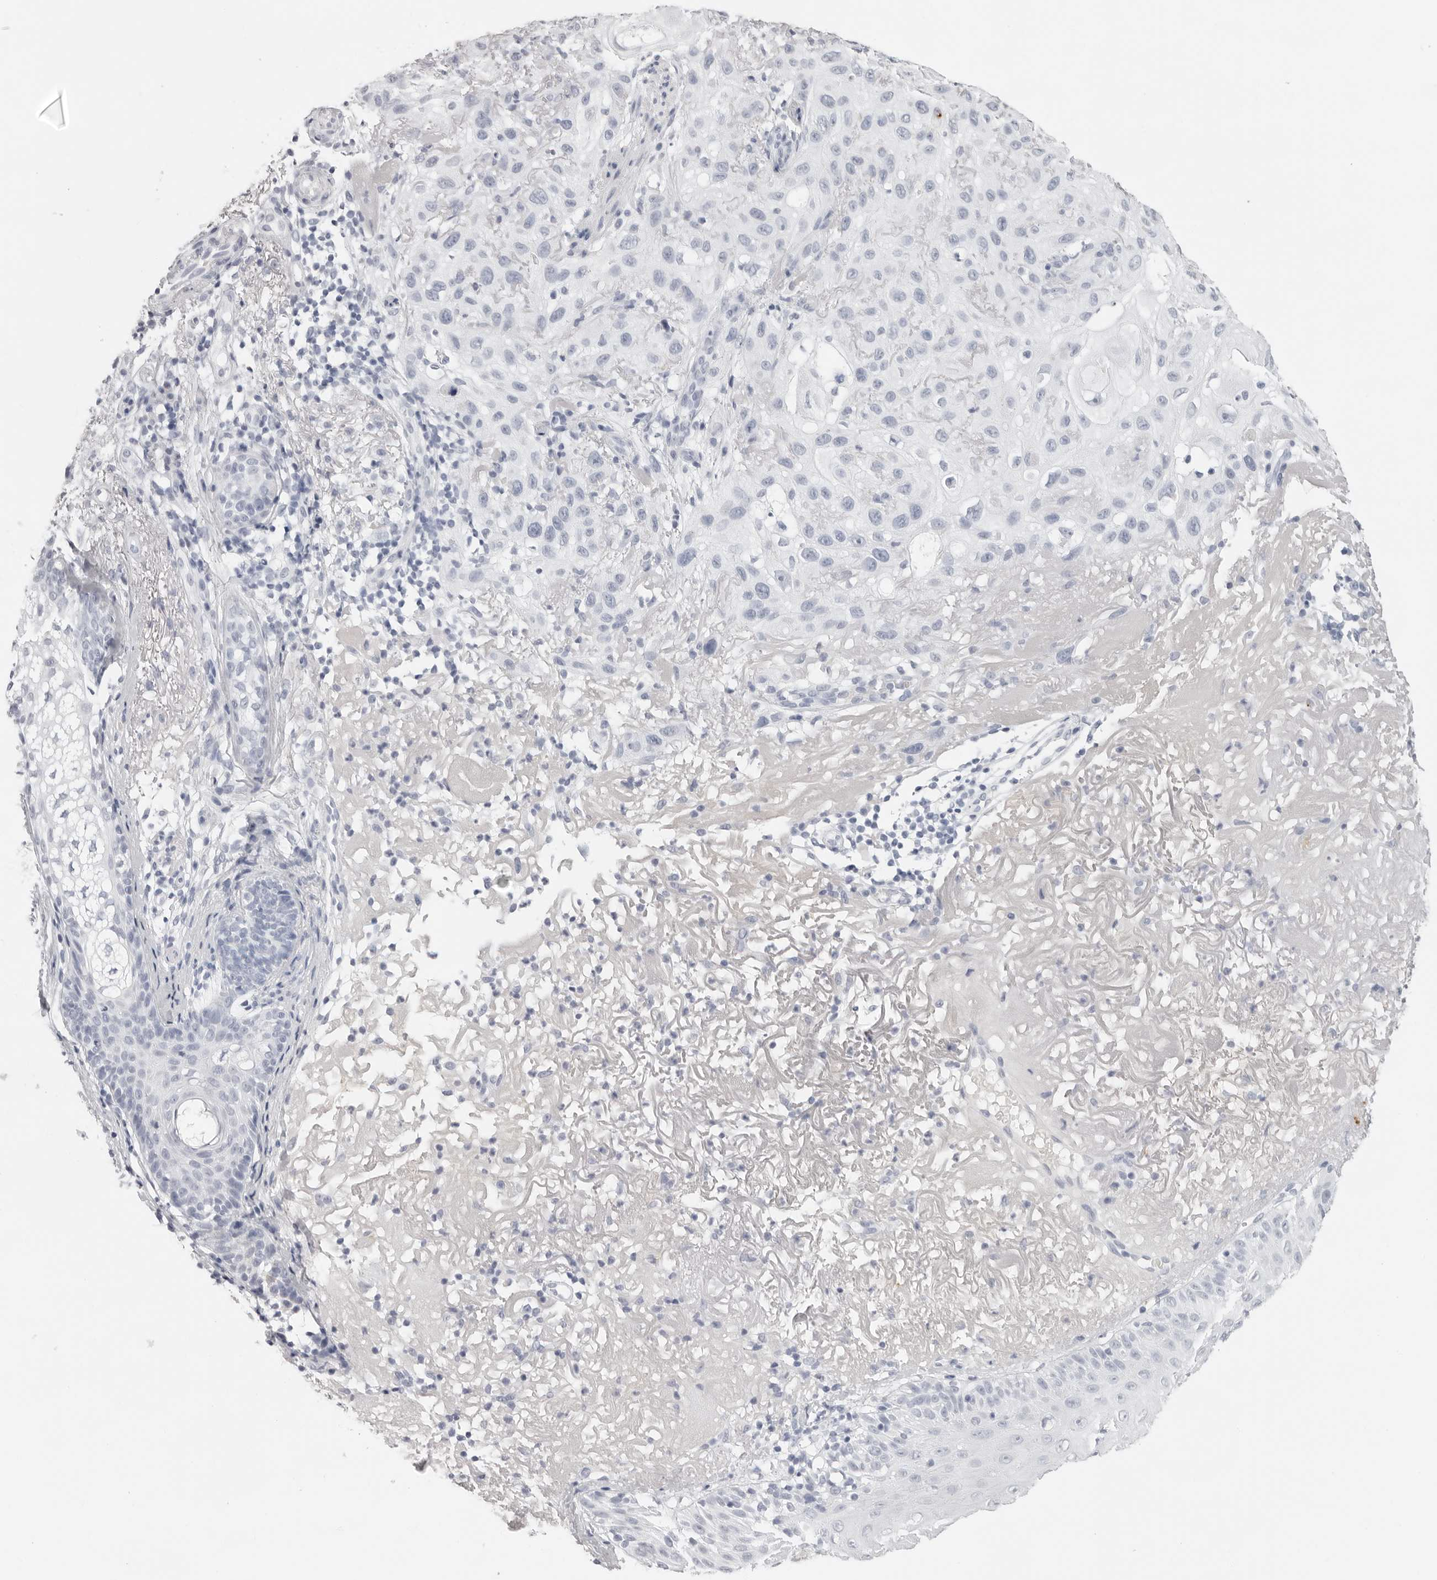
{"staining": {"intensity": "negative", "quantity": "none", "location": "none"}, "tissue": "skin cancer", "cell_type": "Tumor cells", "image_type": "cancer", "snomed": [{"axis": "morphology", "description": "Normal tissue, NOS"}, {"axis": "morphology", "description": "Squamous cell carcinoma, NOS"}, {"axis": "topography", "description": "Skin"}], "caption": "Immunohistochemistry image of neoplastic tissue: human skin cancer (squamous cell carcinoma) stained with DAB (3,3'-diaminobenzidine) displays no significant protein expression in tumor cells.", "gene": "CST5", "patient": {"sex": "female", "age": 96}}